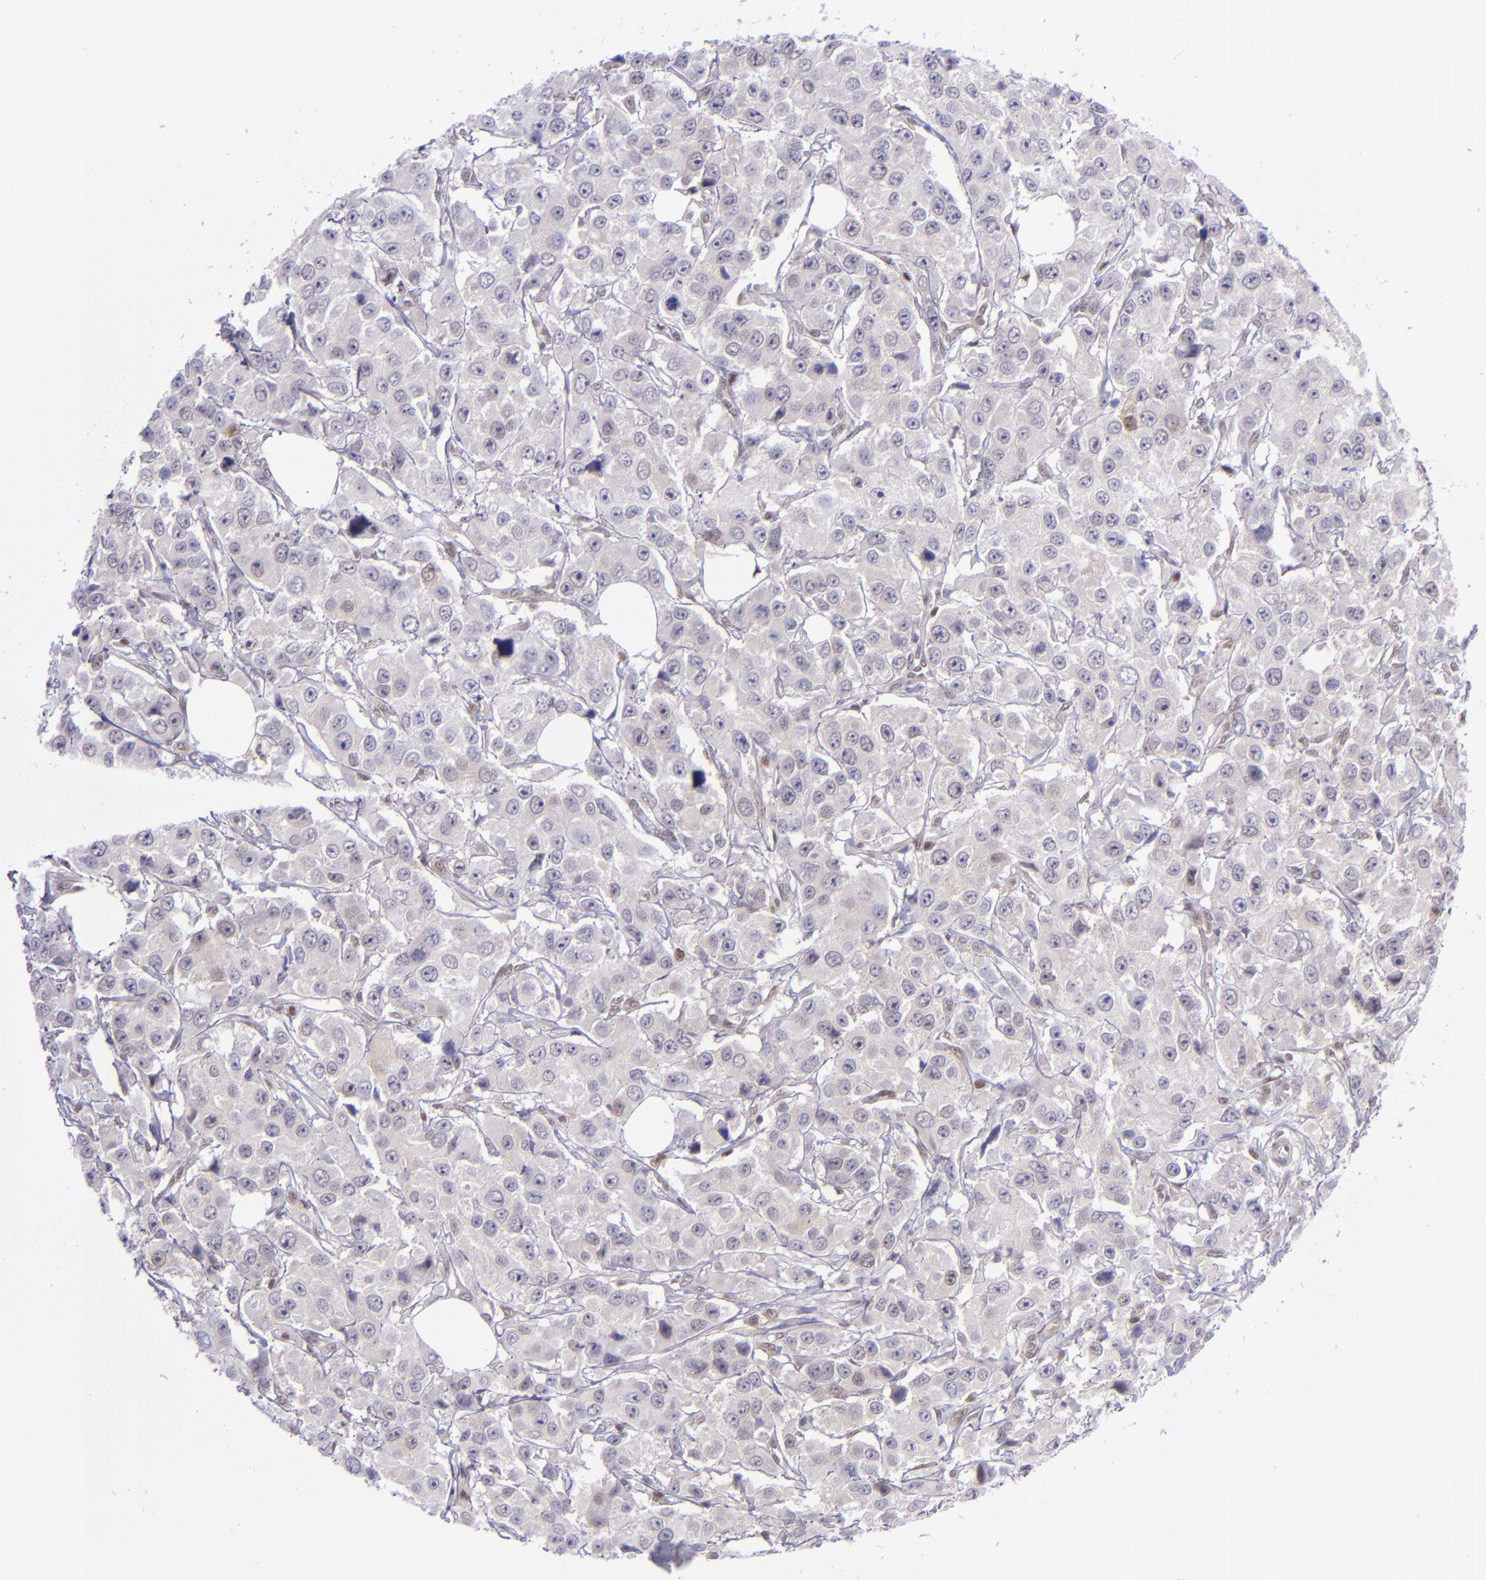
{"staining": {"intensity": "negative", "quantity": "none", "location": "none"}, "tissue": "breast cancer", "cell_type": "Tumor cells", "image_type": "cancer", "snomed": [{"axis": "morphology", "description": "Duct carcinoma"}, {"axis": "topography", "description": "Breast"}], "caption": "Histopathology image shows no protein positivity in tumor cells of breast infiltrating ductal carcinoma tissue. The staining was performed using DAB (3,3'-diaminobenzidine) to visualize the protein expression in brown, while the nuclei were stained in blue with hematoxylin (Magnification: 20x).", "gene": "BAG1", "patient": {"sex": "female", "age": 58}}